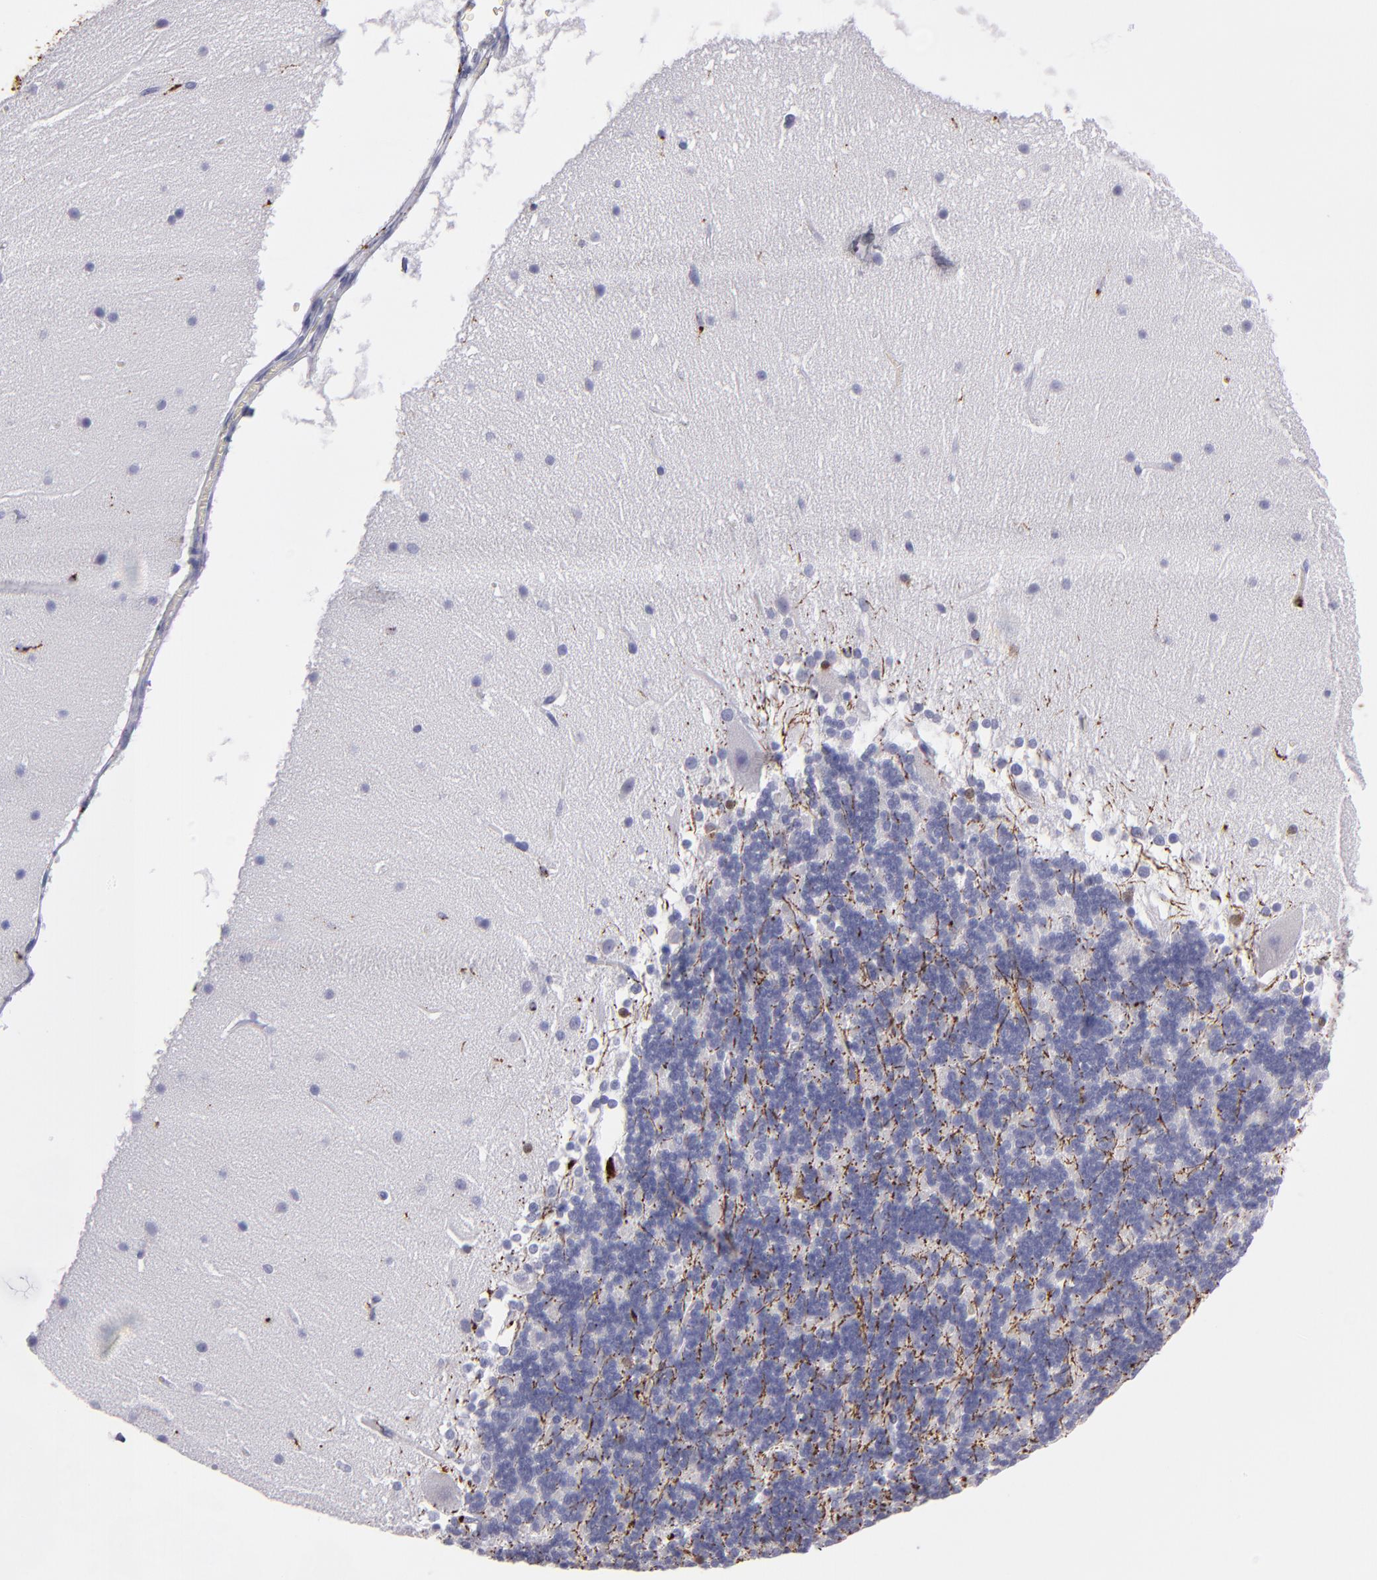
{"staining": {"intensity": "negative", "quantity": "none", "location": "none"}, "tissue": "cerebellum", "cell_type": "Cells in granular layer", "image_type": "normal", "snomed": [{"axis": "morphology", "description": "Normal tissue, NOS"}, {"axis": "topography", "description": "Cerebellum"}], "caption": "This is an immunohistochemistry image of unremarkable cerebellum. There is no positivity in cells in granular layer.", "gene": "CTSS", "patient": {"sex": "female", "age": 19}}